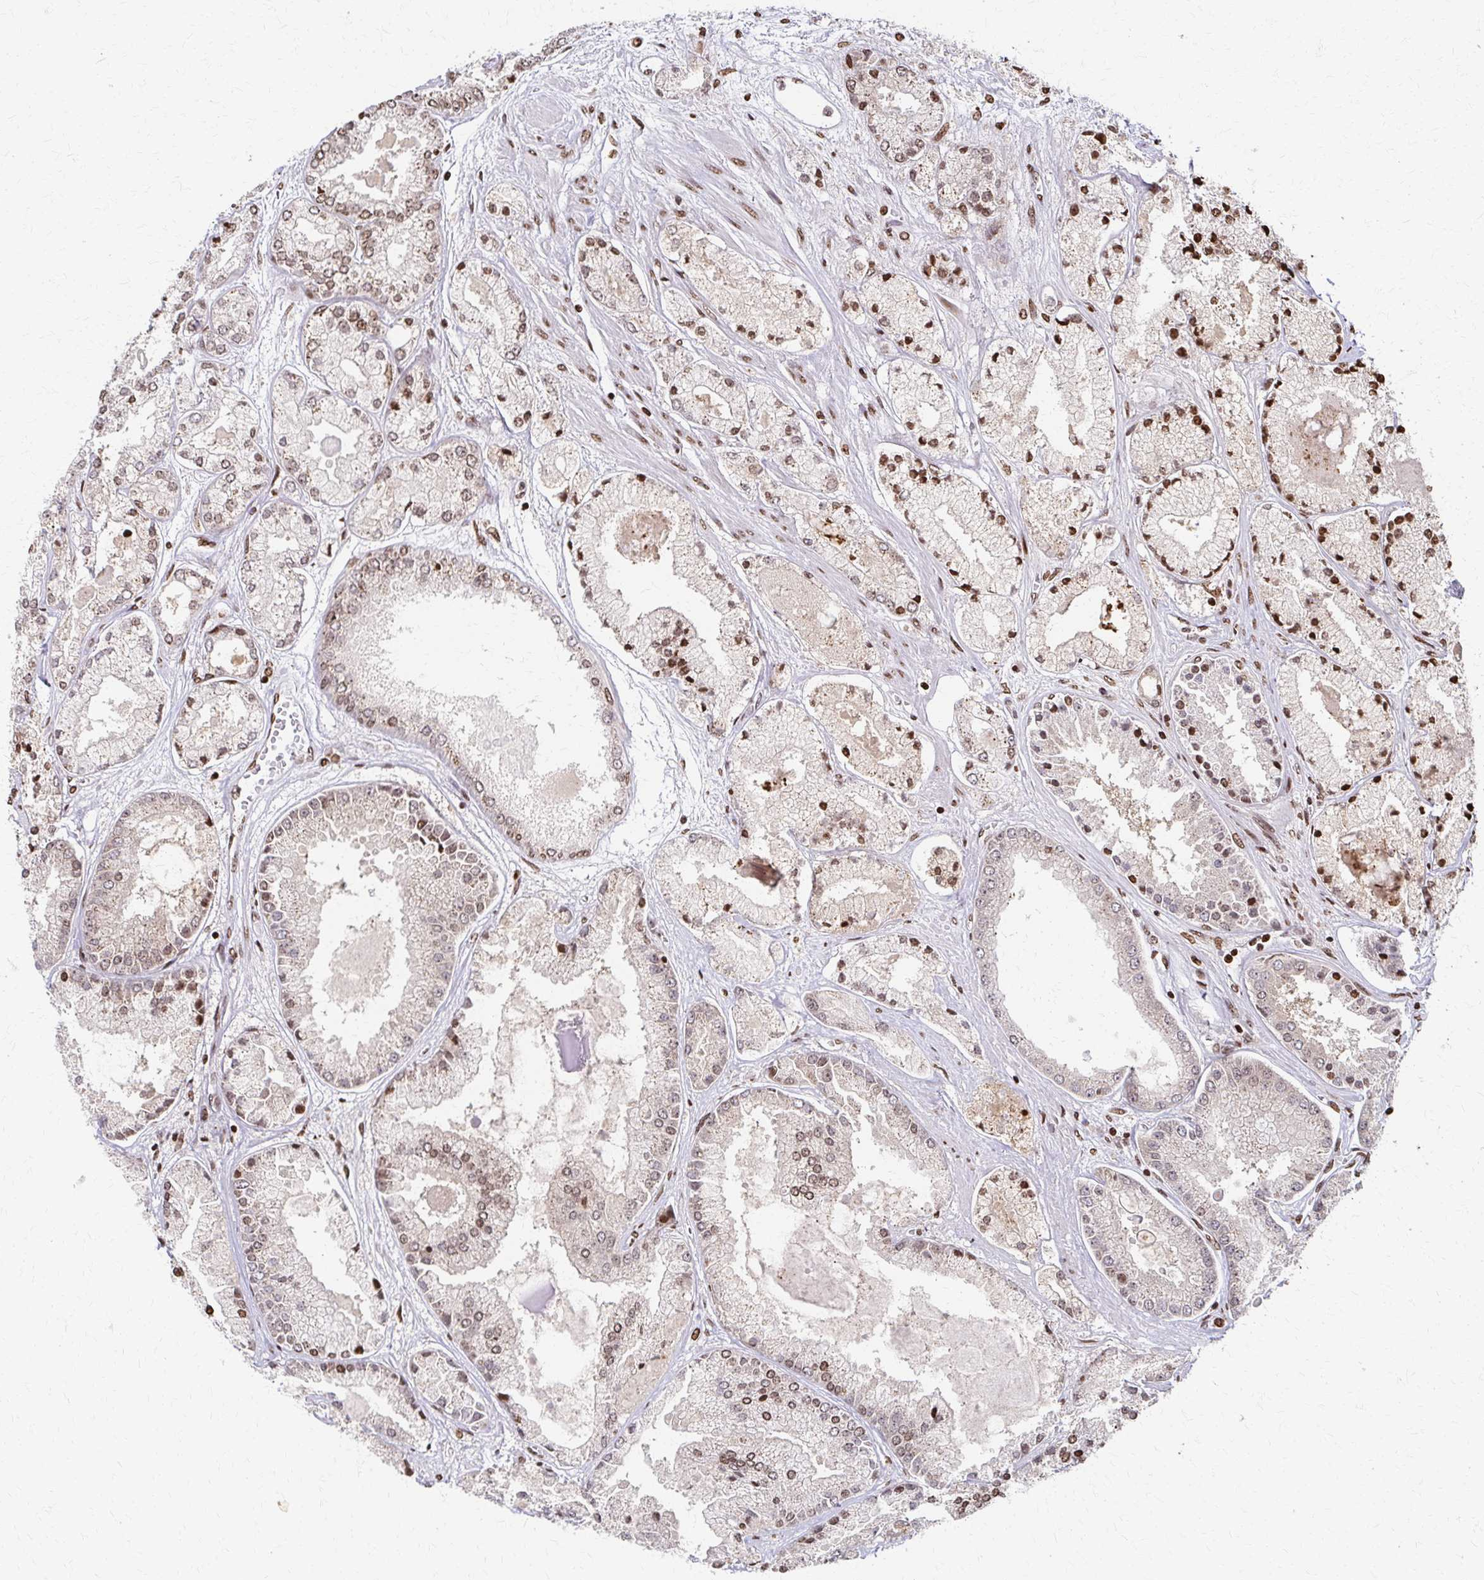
{"staining": {"intensity": "moderate", "quantity": "25%-75%", "location": "nuclear"}, "tissue": "prostate cancer", "cell_type": "Tumor cells", "image_type": "cancer", "snomed": [{"axis": "morphology", "description": "Adenocarcinoma, High grade"}, {"axis": "topography", "description": "Prostate"}], "caption": "Prostate cancer stained with IHC exhibits moderate nuclear staining in approximately 25%-75% of tumor cells.", "gene": "PSMD7", "patient": {"sex": "male", "age": 67}}